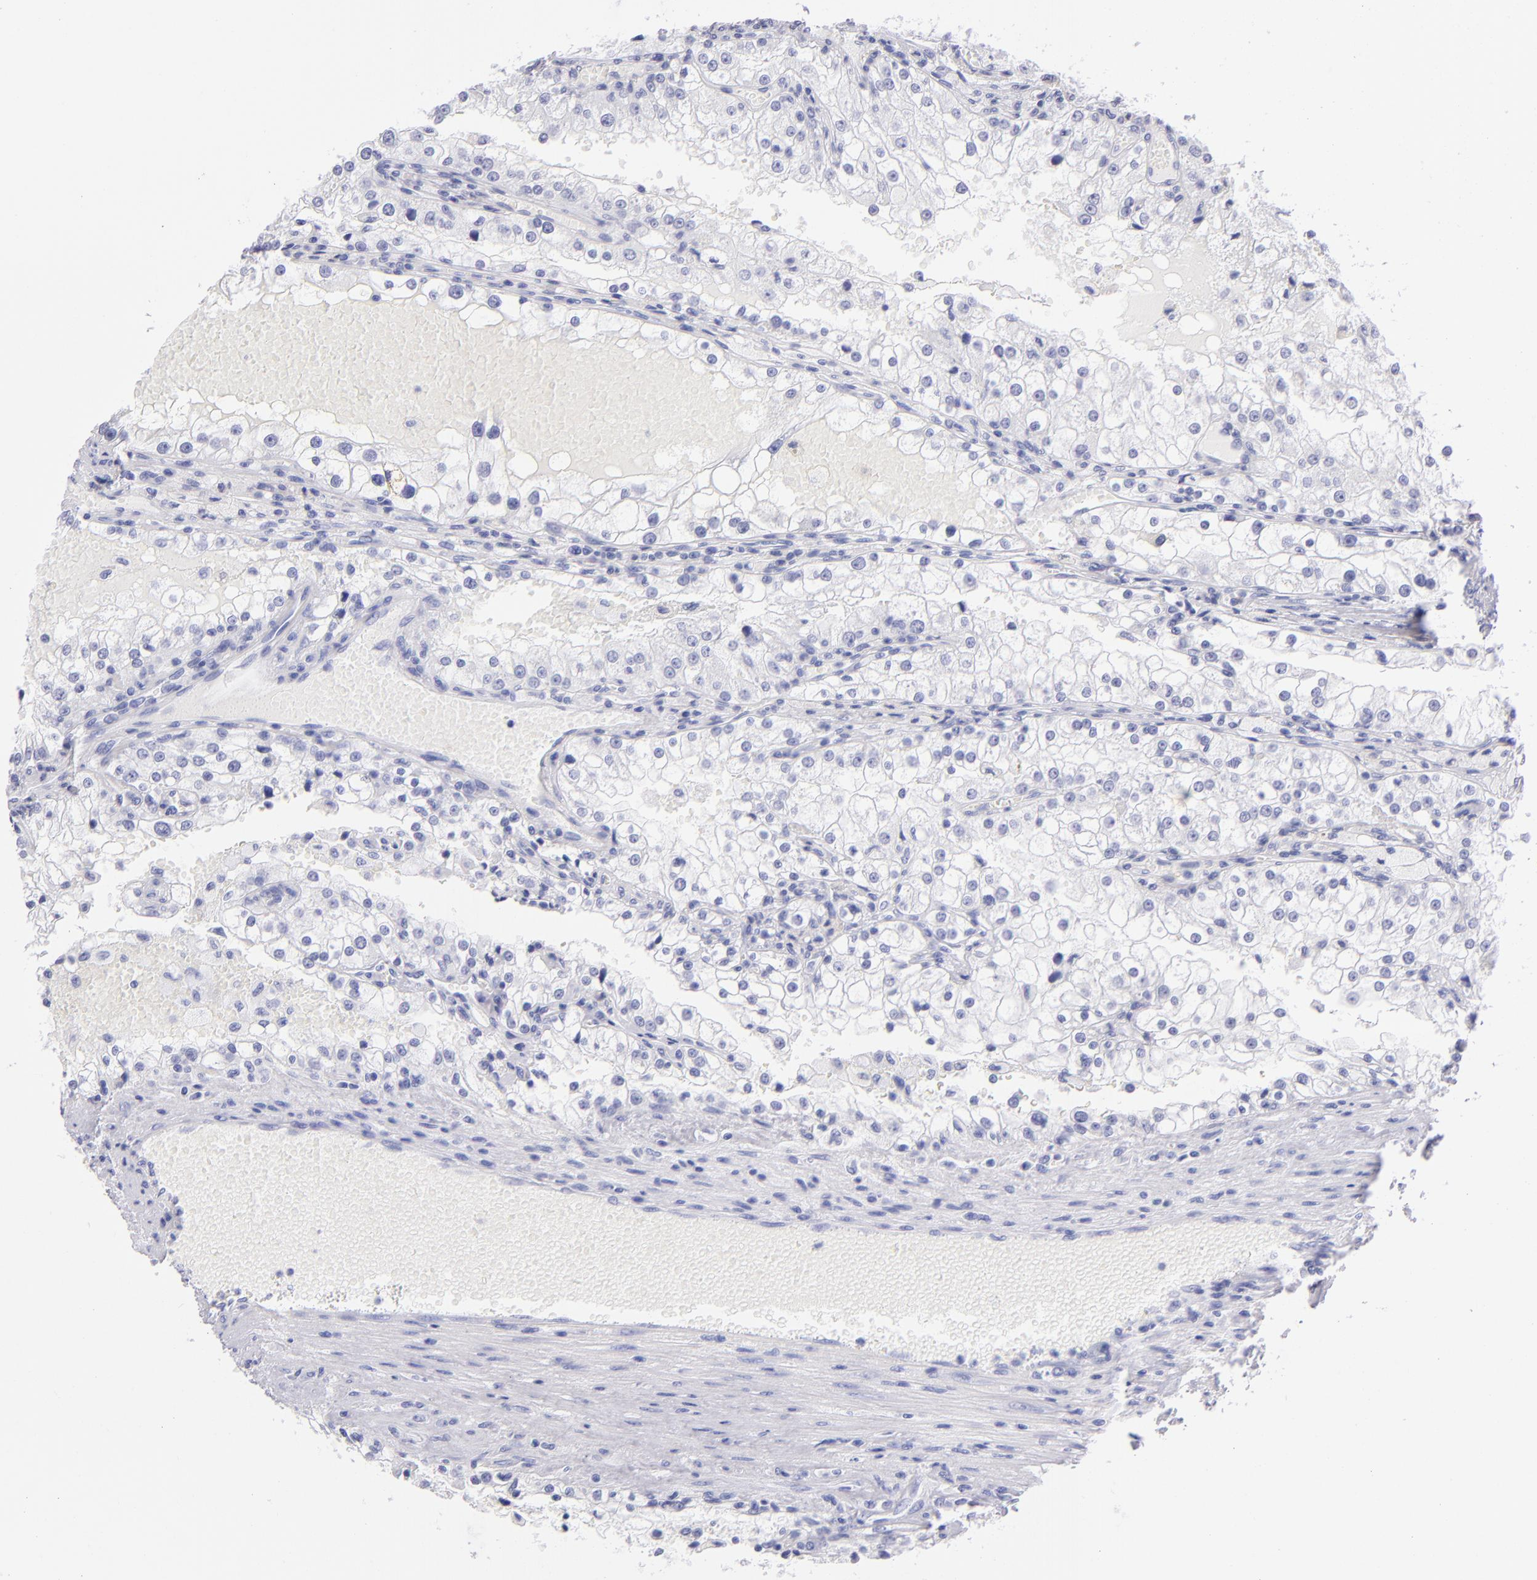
{"staining": {"intensity": "negative", "quantity": "none", "location": "none"}, "tissue": "renal cancer", "cell_type": "Tumor cells", "image_type": "cancer", "snomed": [{"axis": "morphology", "description": "Adenocarcinoma, NOS"}, {"axis": "topography", "description": "Kidney"}], "caption": "The immunohistochemistry photomicrograph has no significant expression in tumor cells of renal cancer (adenocarcinoma) tissue. (DAB (3,3'-diaminobenzidine) immunohistochemistry, high magnification).", "gene": "PRPH", "patient": {"sex": "female", "age": 74}}